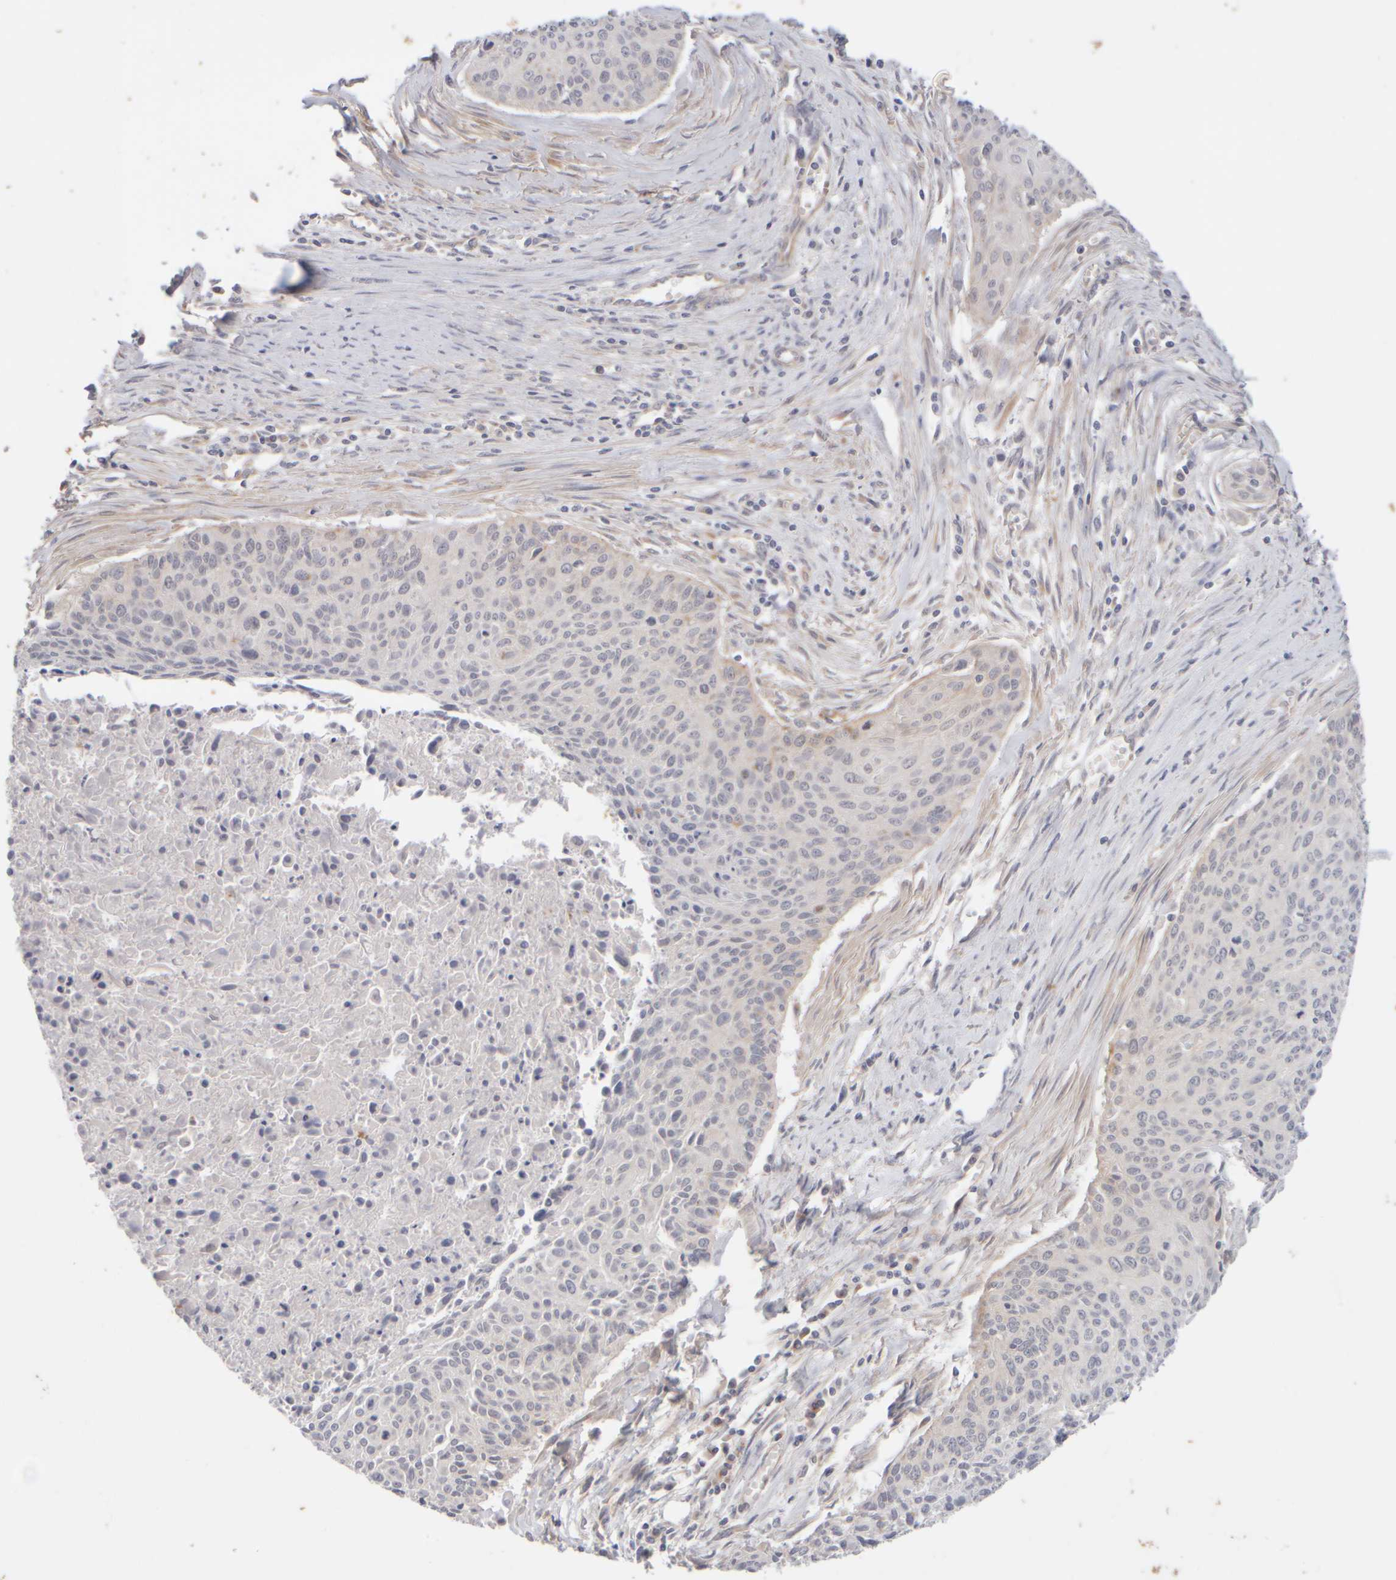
{"staining": {"intensity": "negative", "quantity": "none", "location": "none"}, "tissue": "cervical cancer", "cell_type": "Tumor cells", "image_type": "cancer", "snomed": [{"axis": "morphology", "description": "Squamous cell carcinoma, NOS"}, {"axis": "topography", "description": "Cervix"}], "caption": "Immunohistochemical staining of cervical cancer (squamous cell carcinoma) shows no significant positivity in tumor cells.", "gene": "GOPC", "patient": {"sex": "female", "age": 55}}